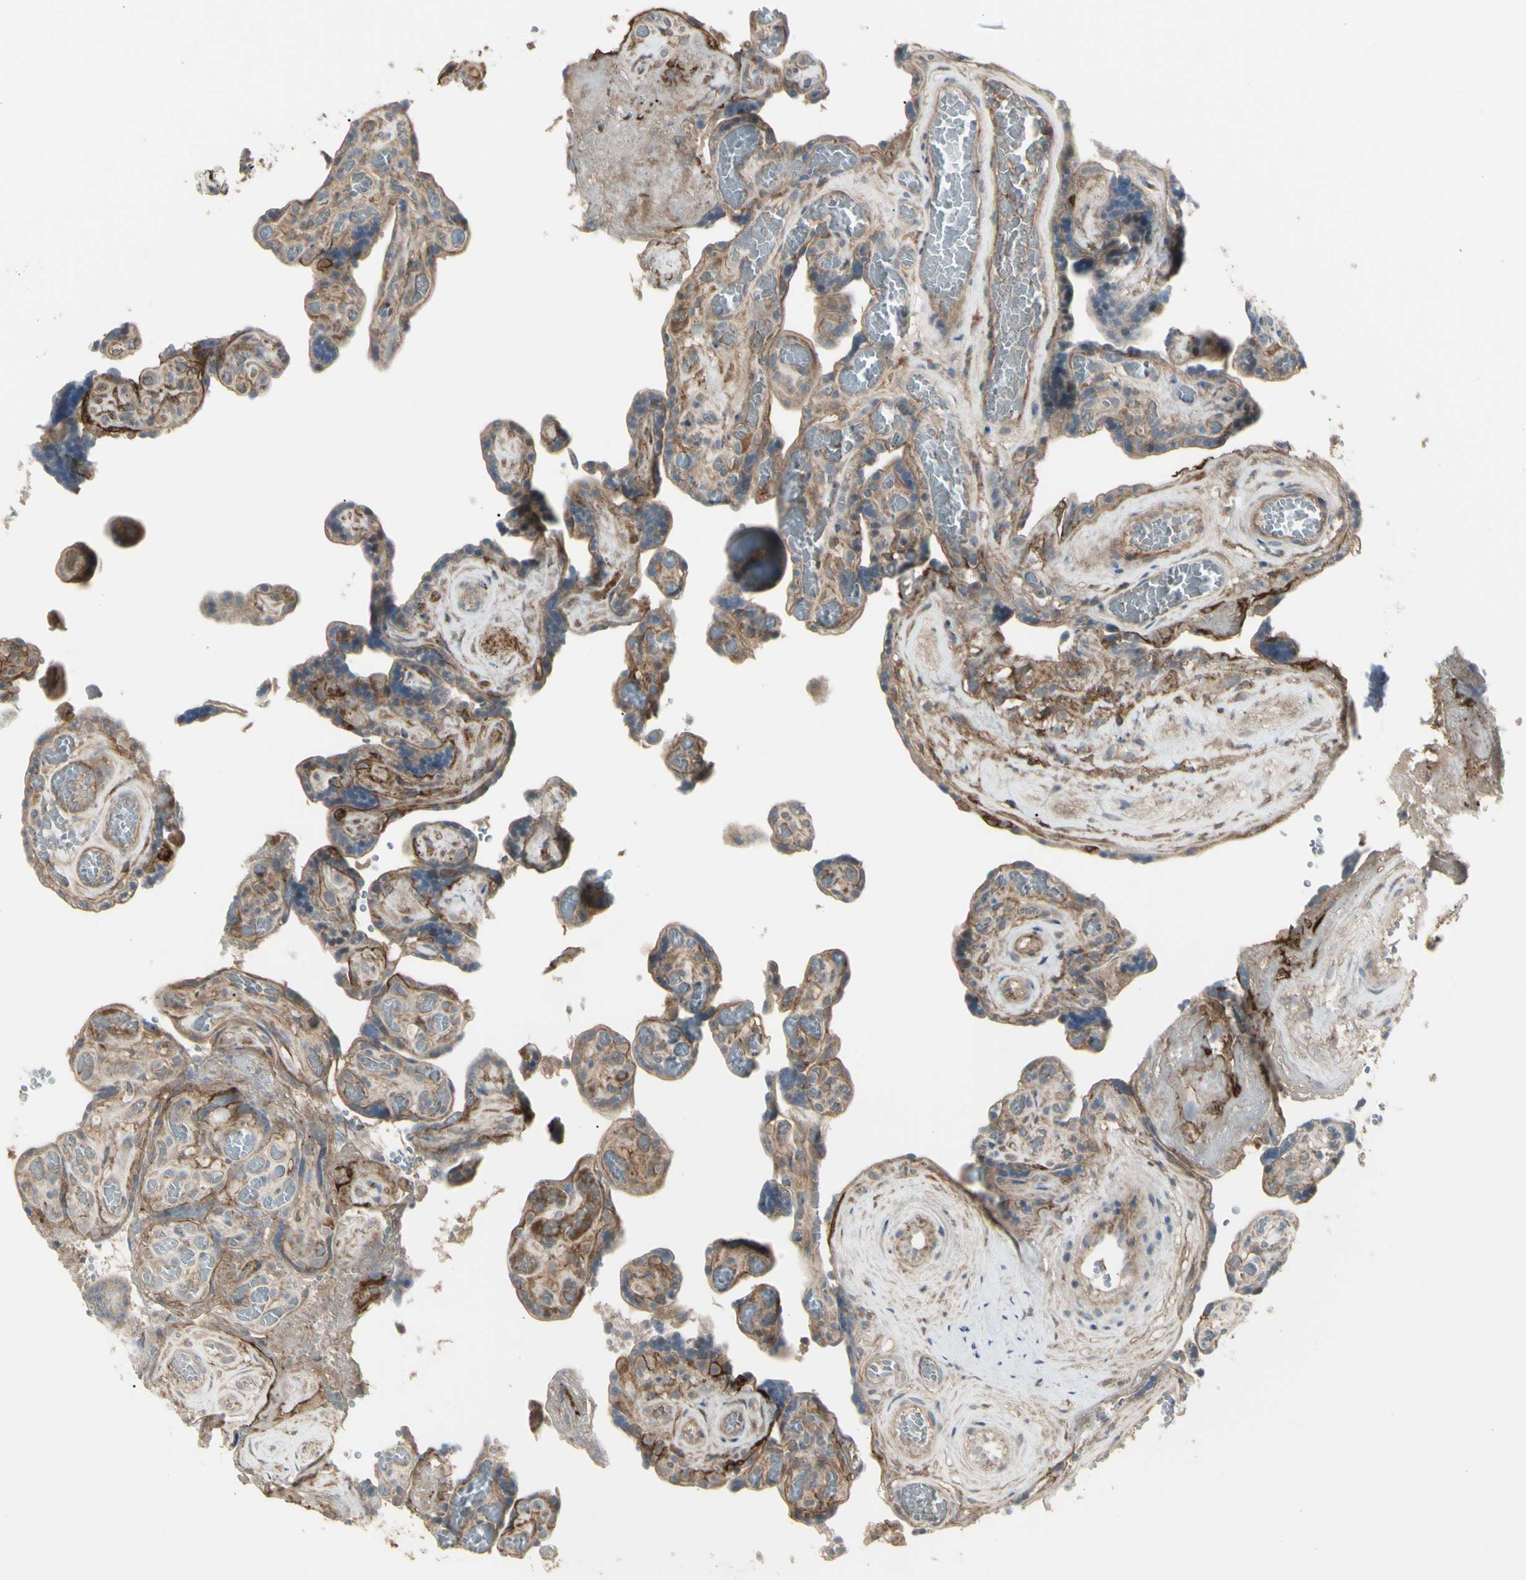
{"staining": {"intensity": "moderate", "quantity": ">75%", "location": "cytoplasmic/membranous"}, "tissue": "placenta", "cell_type": "Decidual cells", "image_type": "normal", "snomed": [{"axis": "morphology", "description": "Normal tissue, NOS"}, {"axis": "topography", "description": "Placenta"}], "caption": "Protein staining by IHC demonstrates moderate cytoplasmic/membranous staining in about >75% of decidual cells in benign placenta. The staining was performed using DAB to visualize the protein expression in brown, while the nuclei were stained in blue with hematoxylin (Magnification: 20x).", "gene": "CD276", "patient": {"sex": "female", "age": 30}}